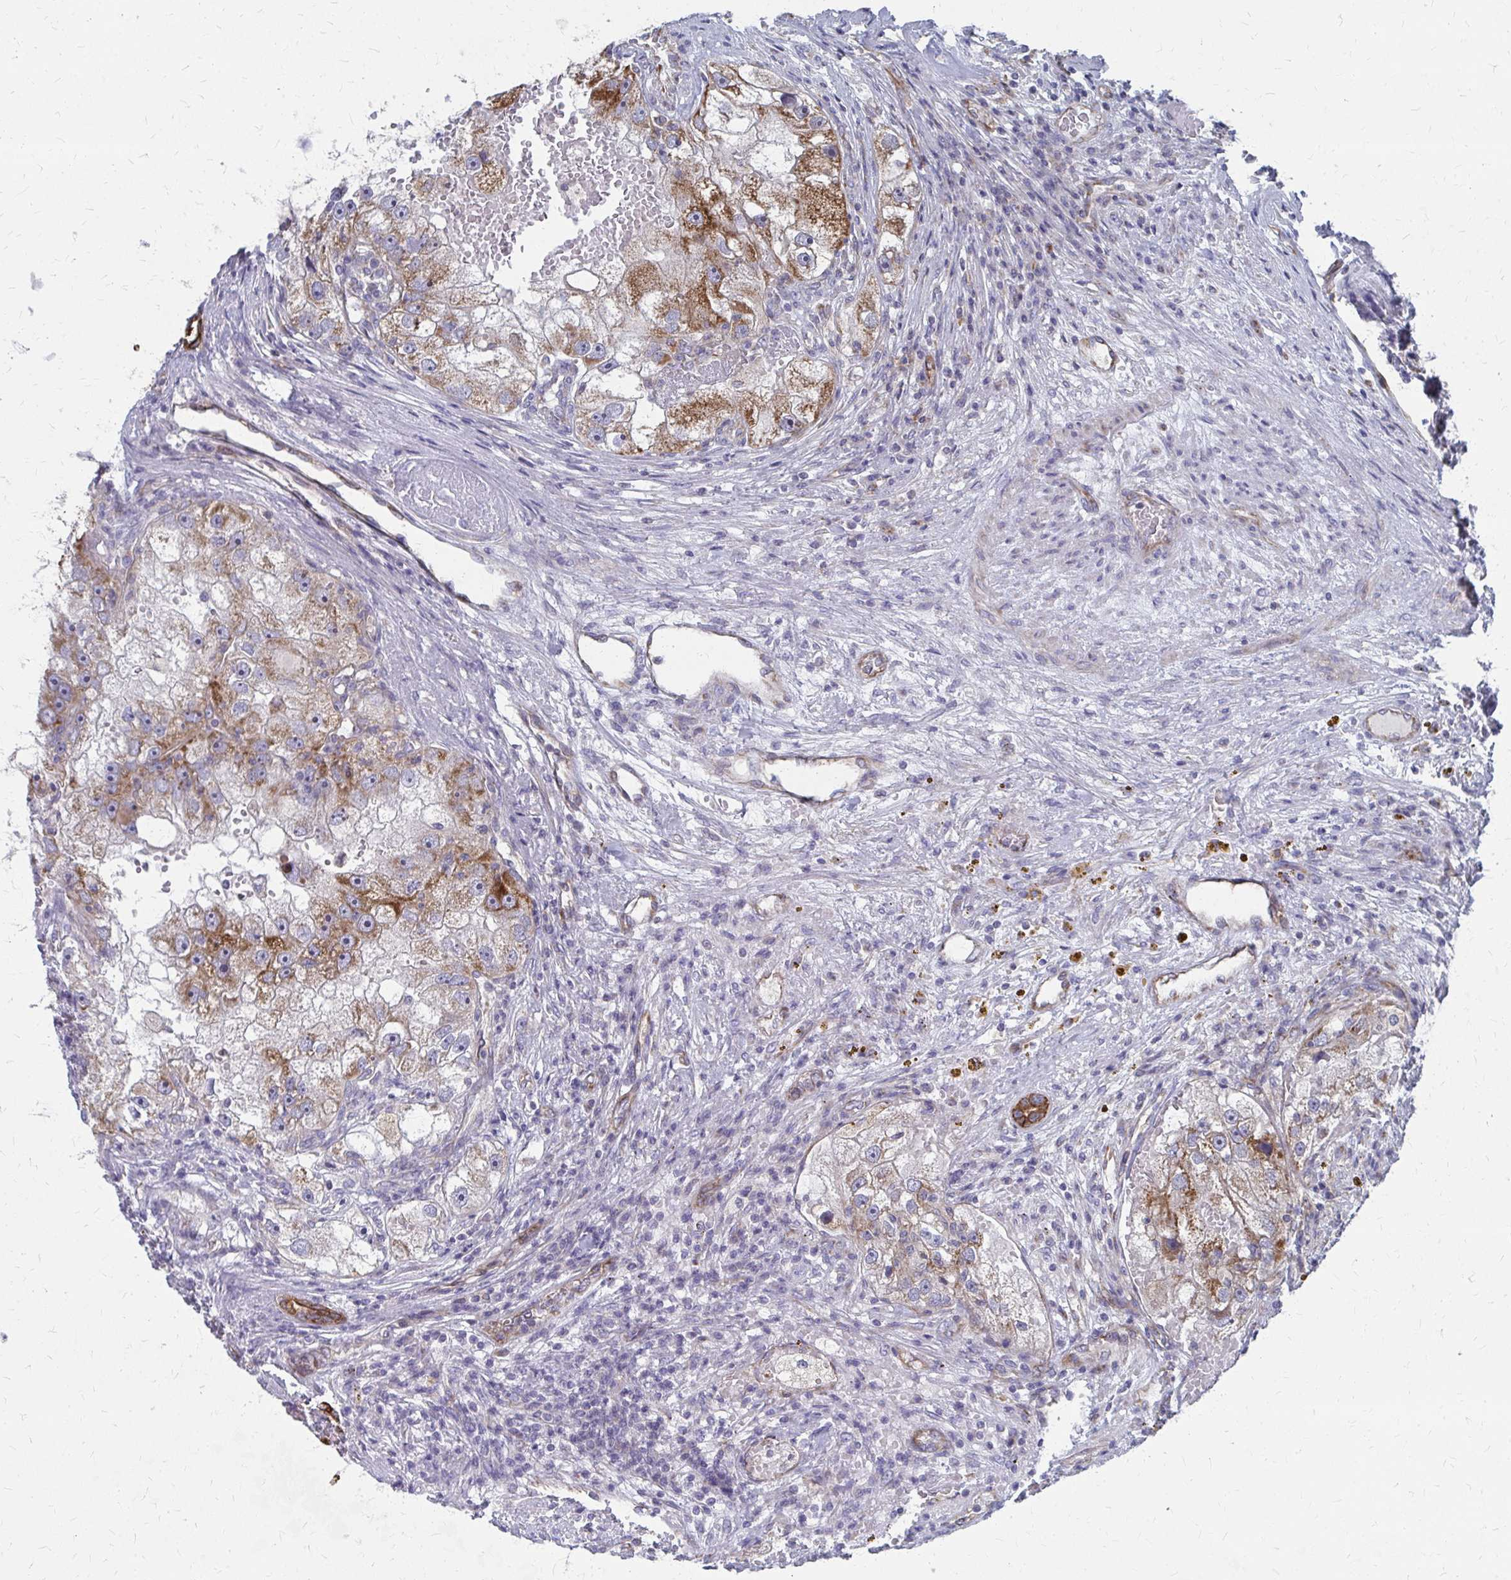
{"staining": {"intensity": "moderate", "quantity": "25%-75%", "location": "cytoplasmic/membranous"}, "tissue": "renal cancer", "cell_type": "Tumor cells", "image_type": "cancer", "snomed": [{"axis": "morphology", "description": "Adenocarcinoma, NOS"}, {"axis": "topography", "description": "Kidney"}], "caption": "Moderate cytoplasmic/membranous staining is identified in approximately 25%-75% of tumor cells in renal cancer (adenocarcinoma). (DAB (3,3'-diaminobenzidine) IHC, brown staining for protein, blue staining for nuclei).", "gene": "FAHD1", "patient": {"sex": "male", "age": 63}}